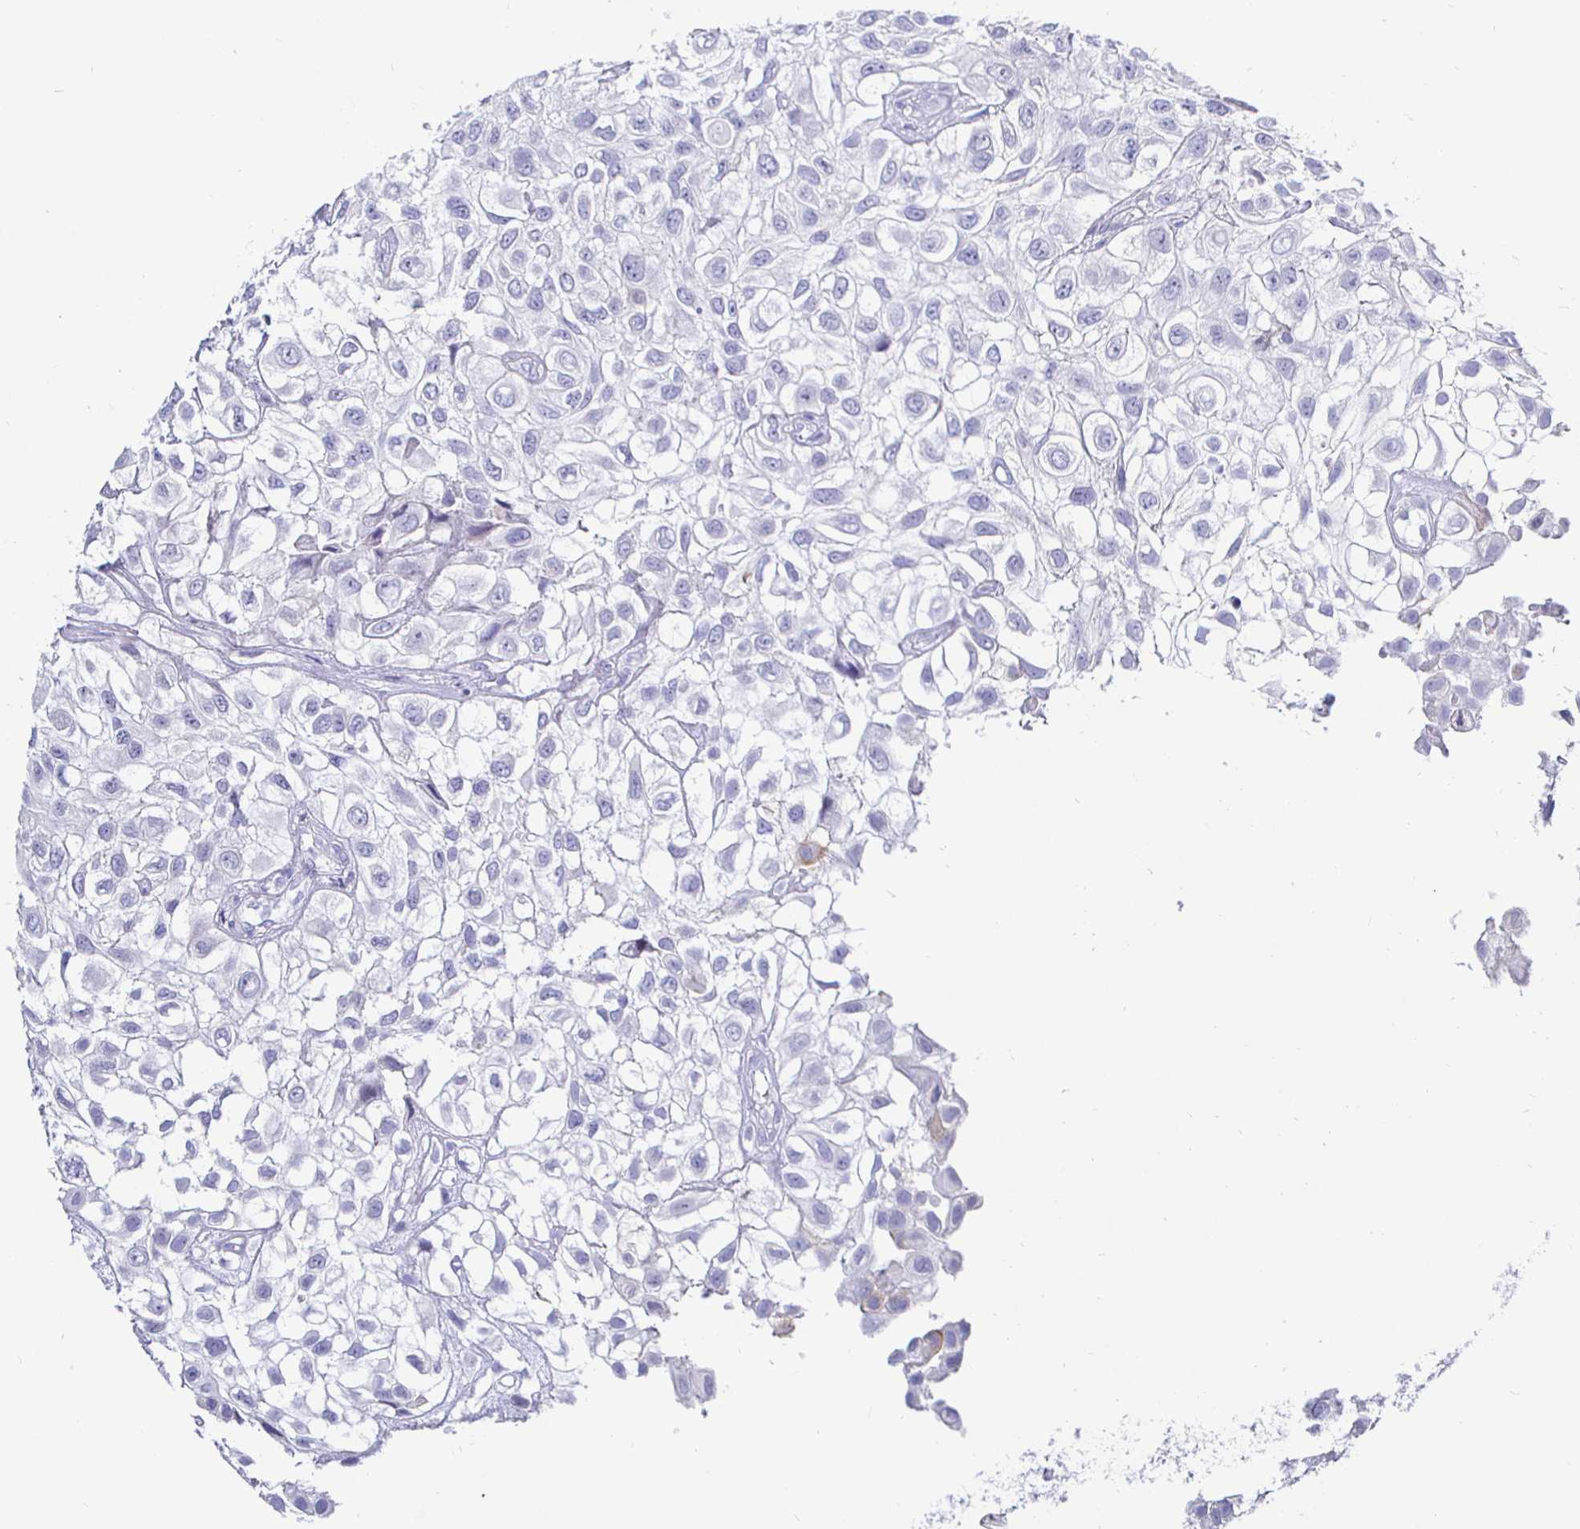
{"staining": {"intensity": "negative", "quantity": "none", "location": "none"}, "tissue": "urothelial cancer", "cell_type": "Tumor cells", "image_type": "cancer", "snomed": [{"axis": "morphology", "description": "Urothelial carcinoma, High grade"}, {"axis": "topography", "description": "Urinary bladder"}], "caption": "Micrograph shows no significant protein staining in tumor cells of high-grade urothelial carcinoma.", "gene": "CR2", "patient": {"sex": "male", "age": 56}}